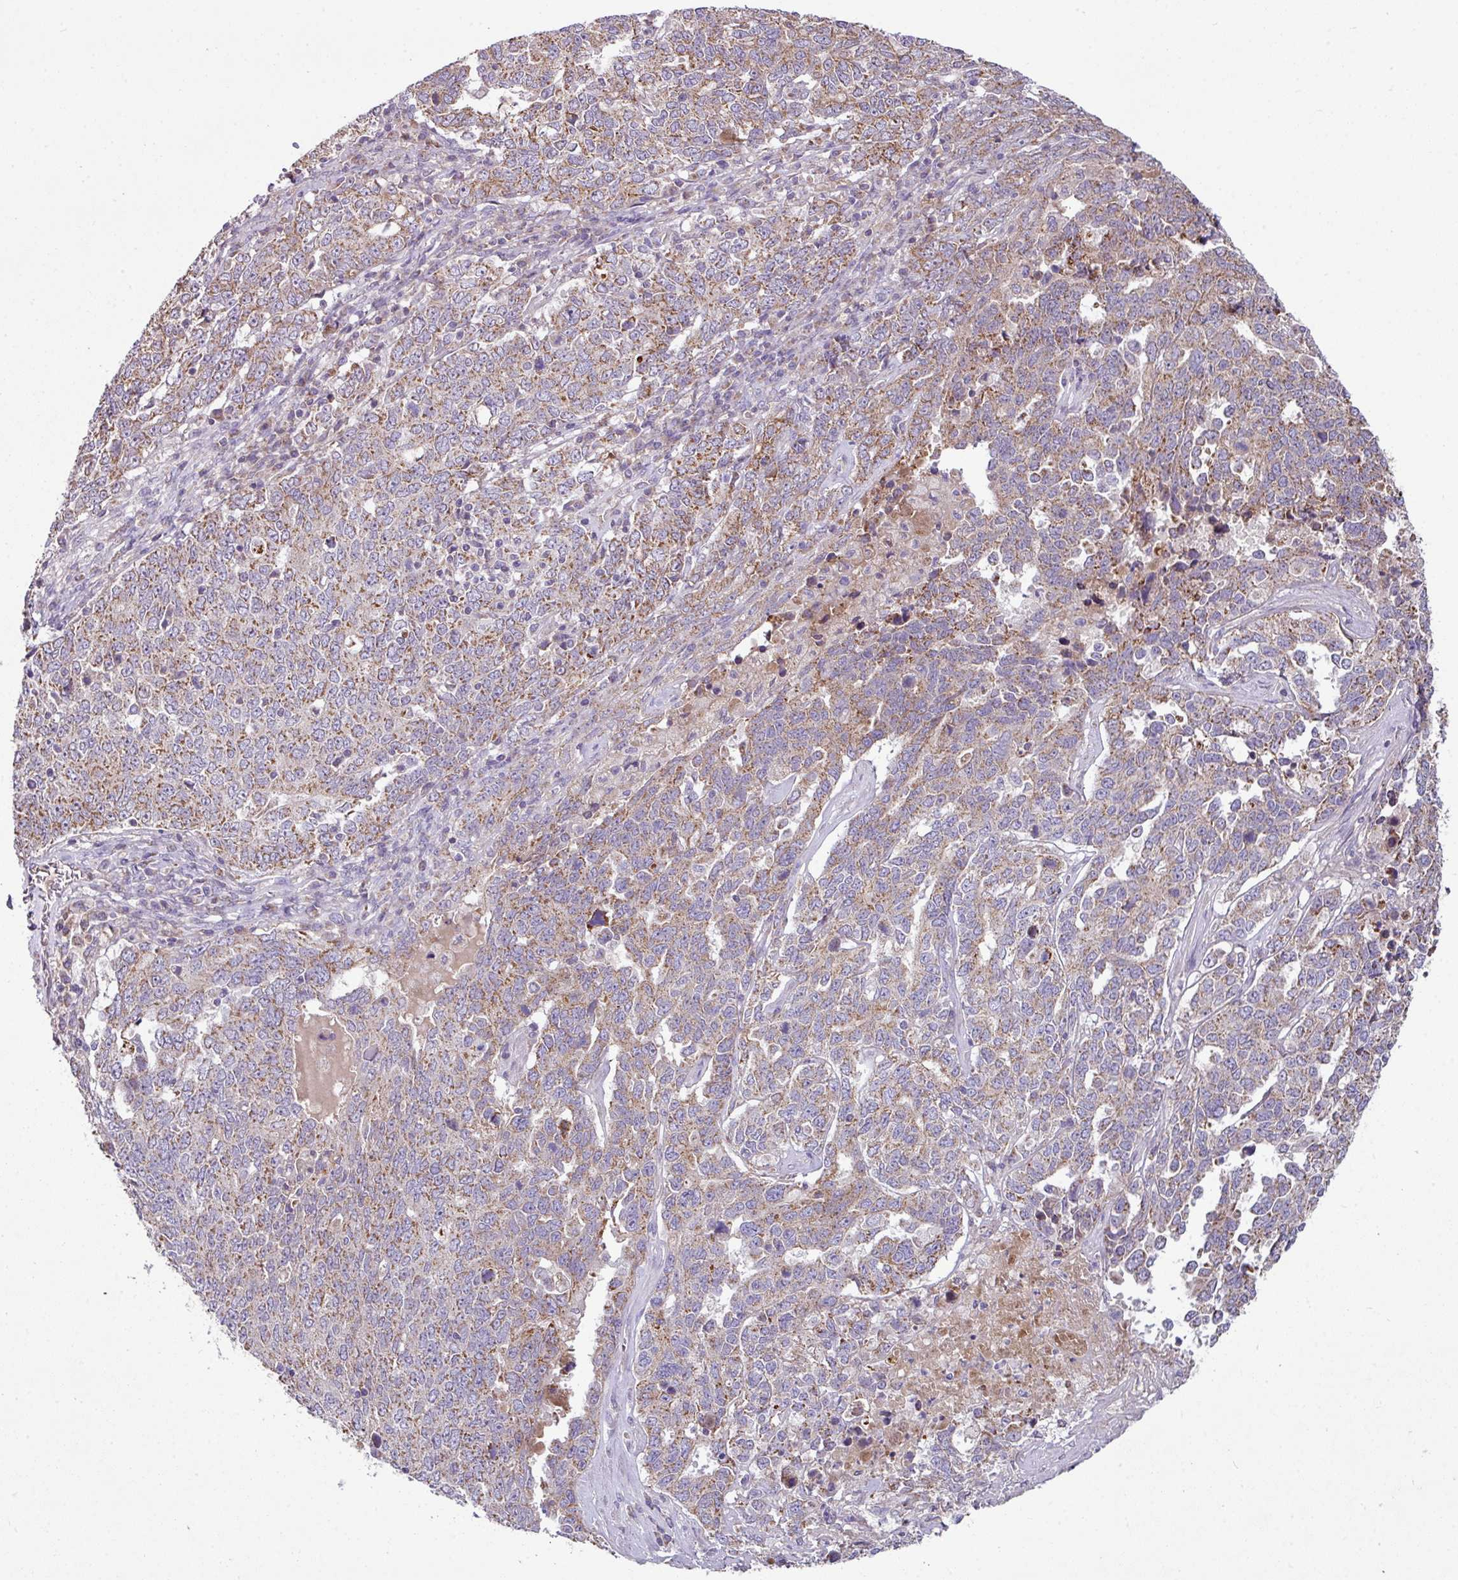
{"staining": {"intensity": "moderate", "quantity": ">75%", "location": "cytoplasmic/membranous"}, "tissue": "ovarian cancer", "cell_type": "Tumor cells", "image_type": "cancer", "snomed": [{"axis": "morphology", "description": "Carcinoma, endometroid"}, {"axis": "topography", "description": "Ovary"}], "caption": "Protein staining demonstrates moderate cytoplasmic/membranous staining in approximately >75% of tumor cells in ovarian cancer.", "gene": "LRRC9", "patient": {"sex": "female", "age": 62}}